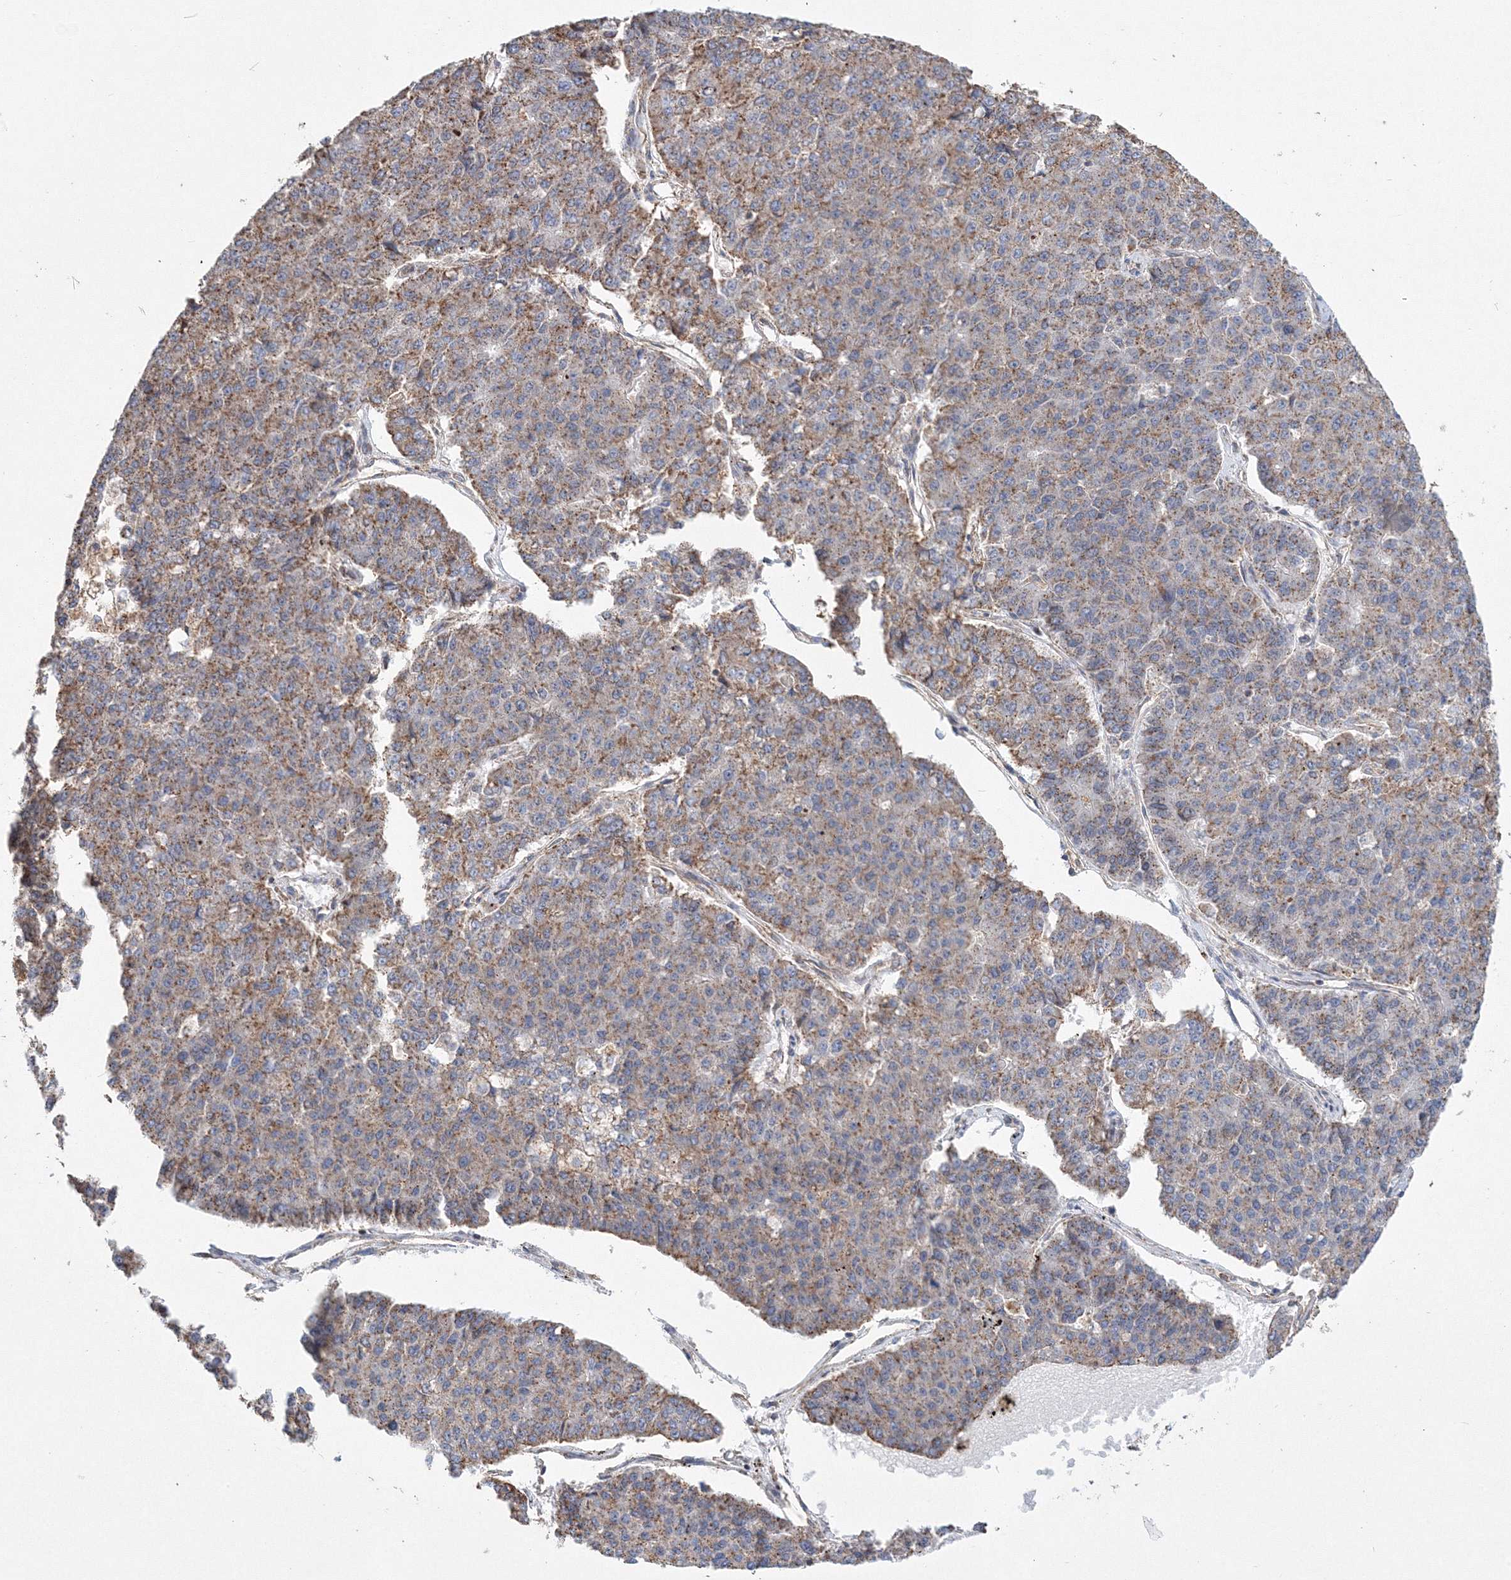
{"staining": {"intensity": "moderate", "quantity": ">75%", "location": "cytoplasmic/membranous"}, "tissue": "pancreatic cancer", "cell_type": "Tumor cells", "image_type": "cancer", "snomed": [{"axis": "morphology", "description": "Adenocarcinoma, NOS"}, {"axis": "topography", "description": "Pancreas"}], "caption": "A brown stain labels moderate cytoplasmic/membranous positivity of a protein in human pancreatic adenocarcinoma tumor cells.", "gene": "AASDH", "patient": {"sex": "male", "age": 50}}